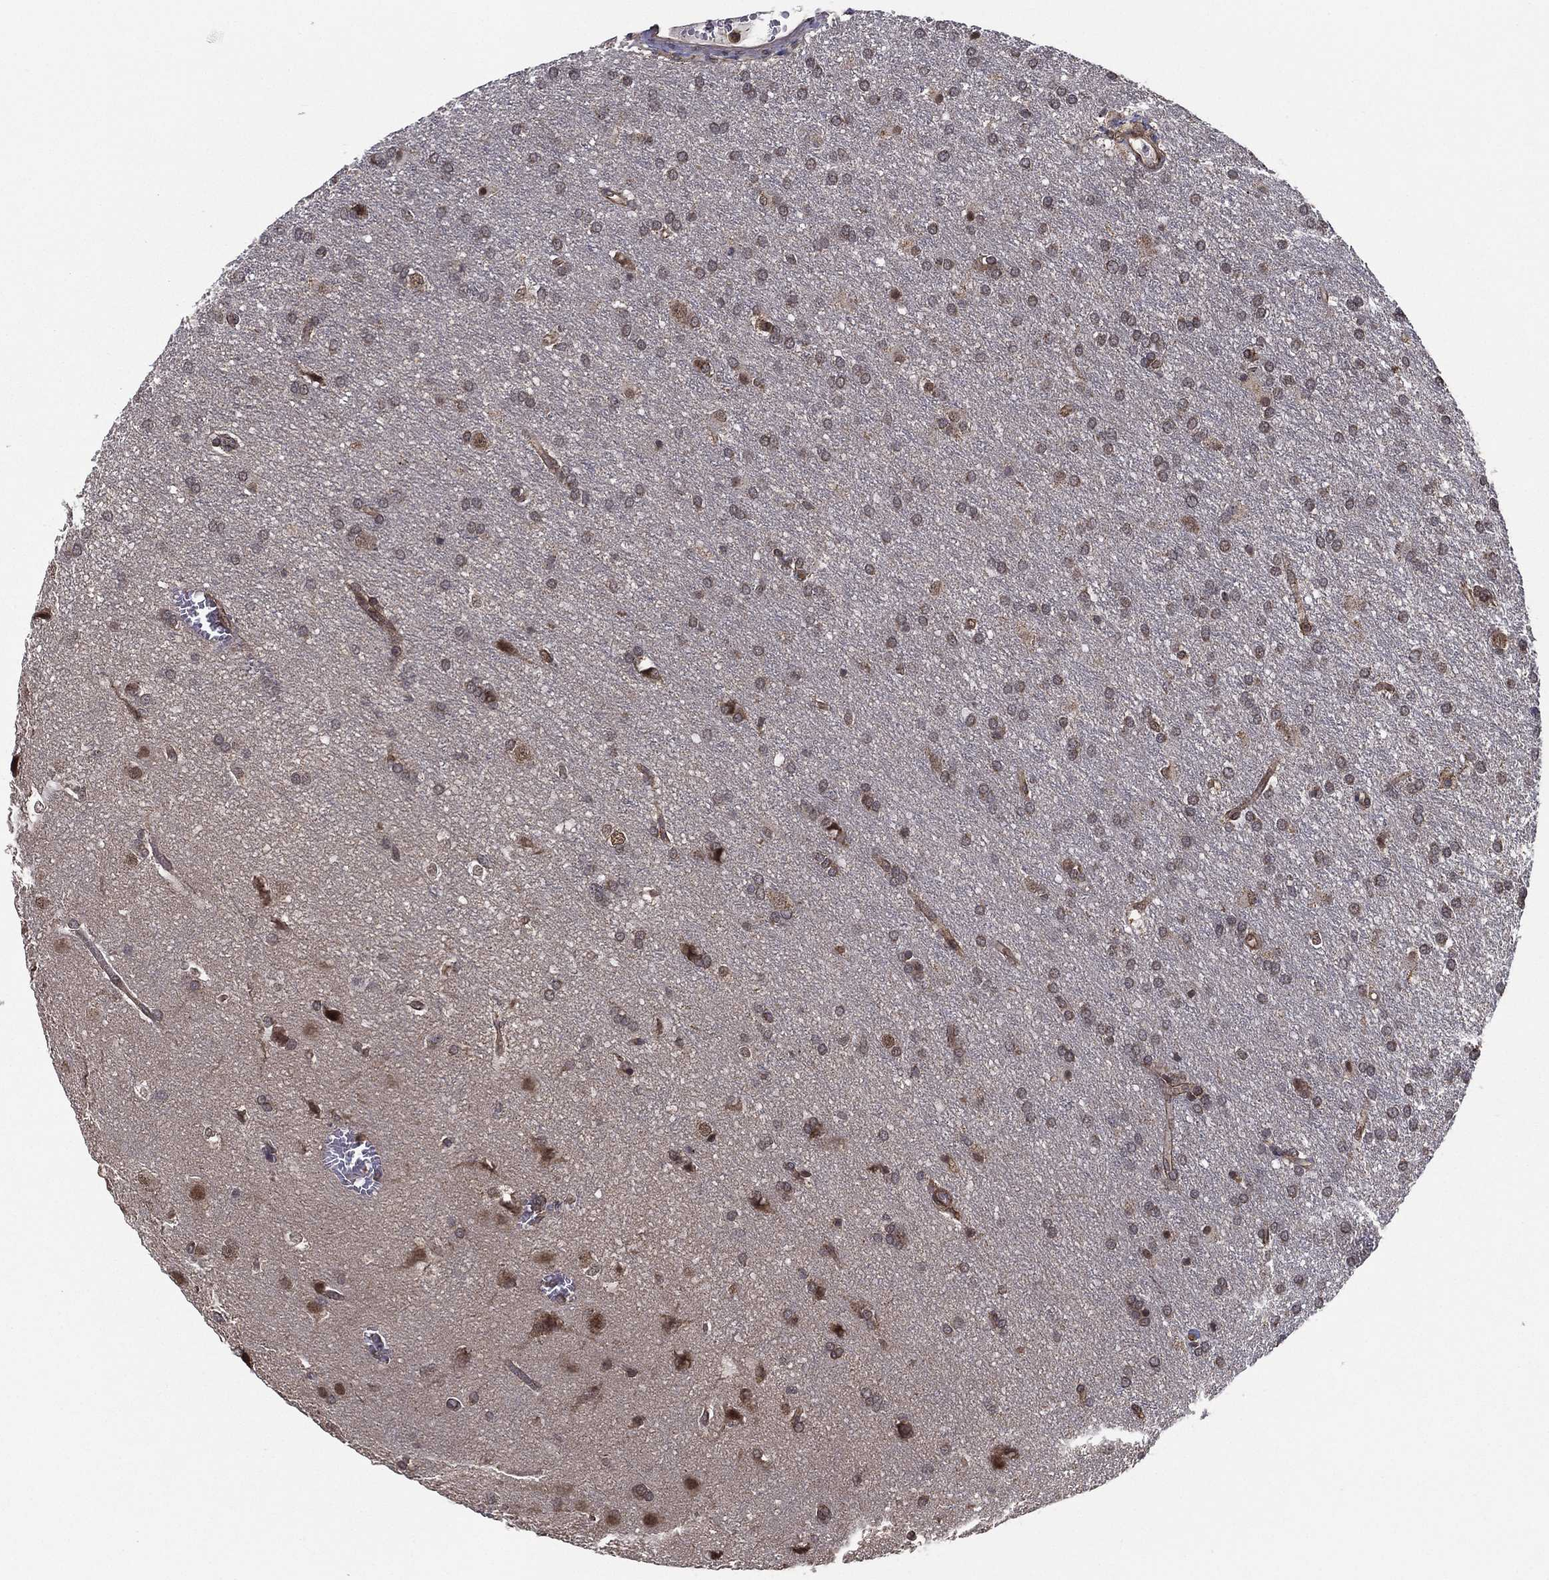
{"staining": {"intensity": "weak", "quantity": "<25%", "location": "cytoplasmic/membranous"}, "tissue": "glioma", "cell_type": "Tumor cells", "image_type": "cancer", "snomed": [{"axis": "morphology", "description": "Glioma, malignant, Low grade"}, {"axis": "topography", "description": "Brain"}], "caption": "High power microscopy micrograph of an immunohistochemistry image of malignant low-grade glioma, revealing no significant positivity in tumor cells.", "gene": "UACA", "patient": {"sex": "female", "age": 32}}